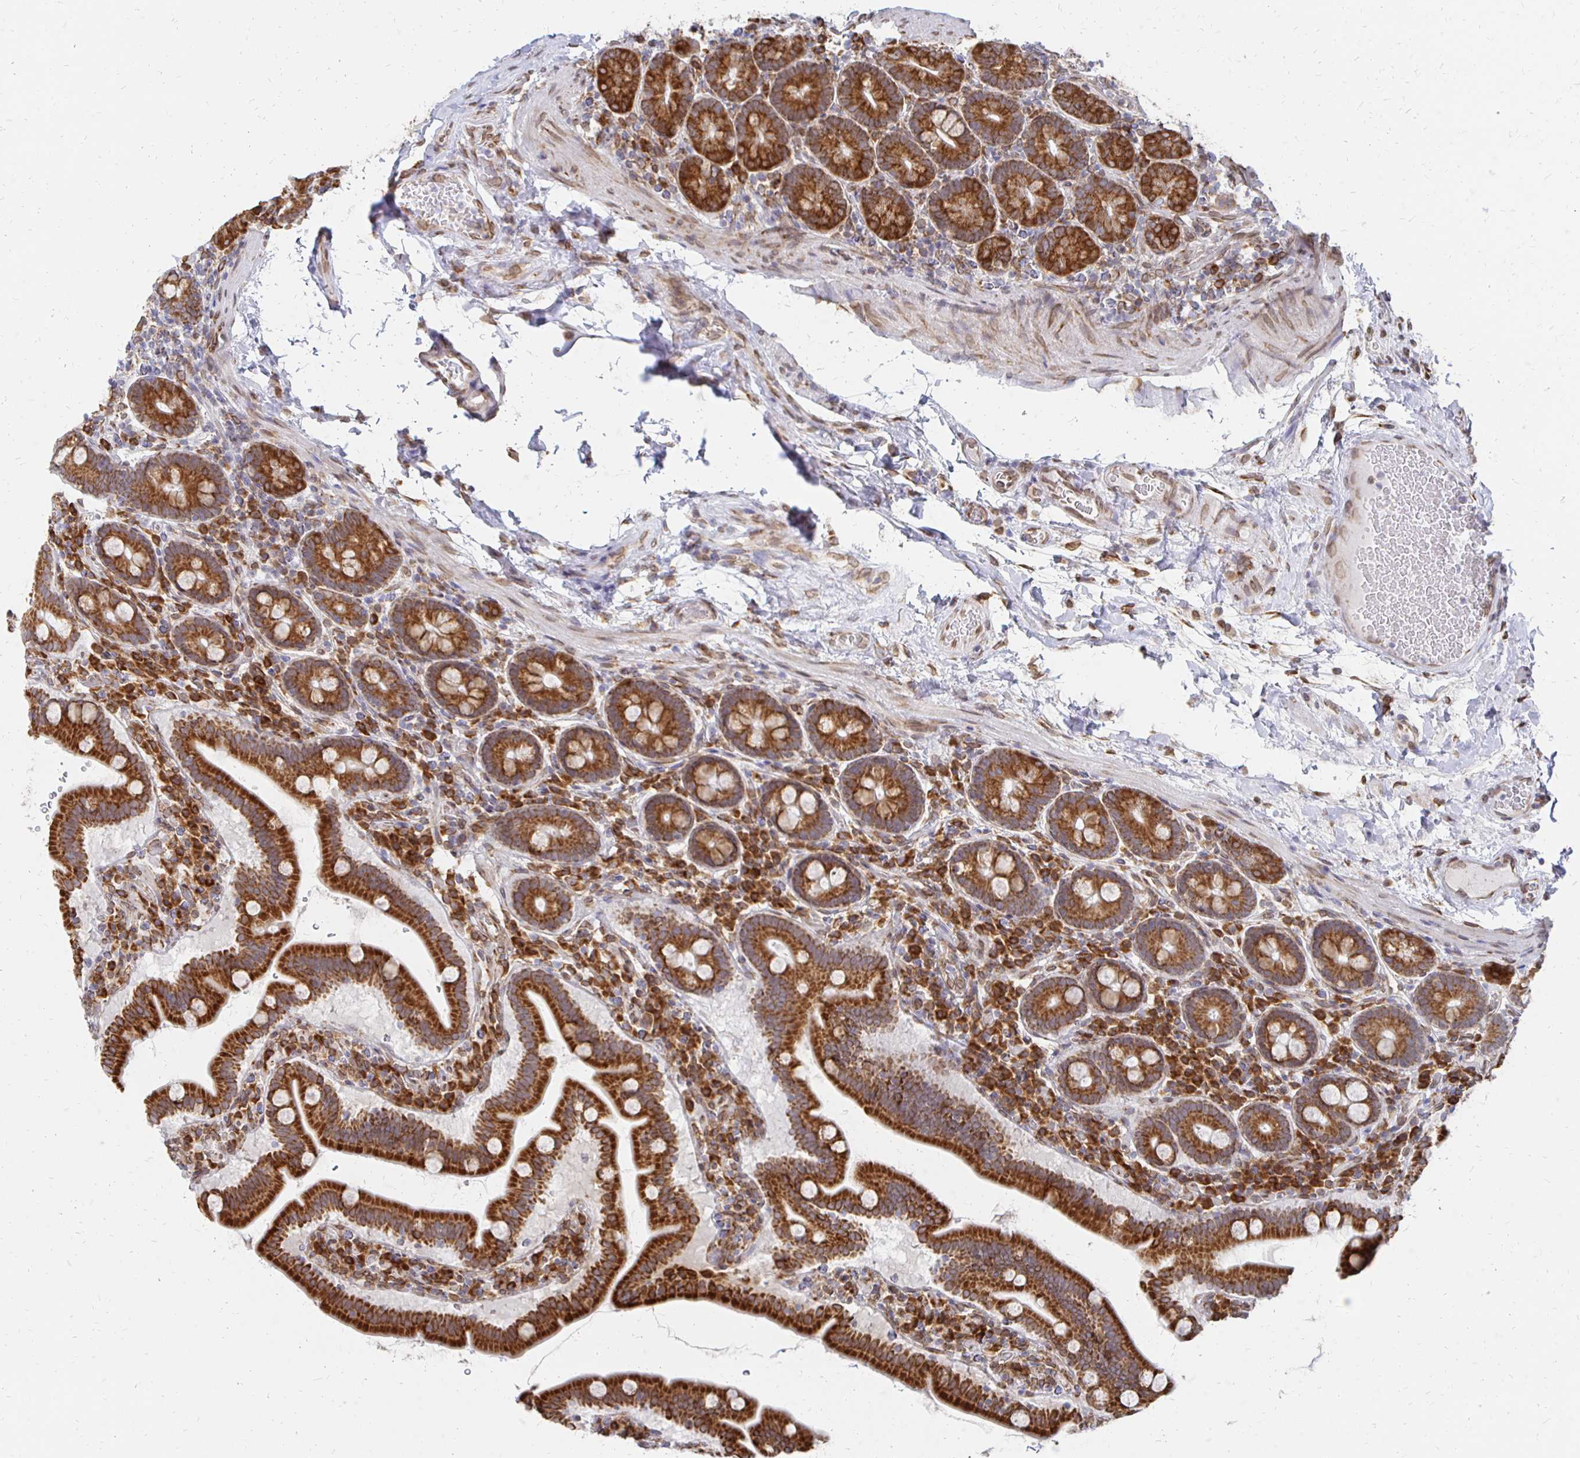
{"staining": {"intensity": "strong", "quantity": ">75%", "location": "cytoplasmic/membranous,nuclear"}, "tissue": "small intestine", "cell_type": "Glandular cells", "image_type": "normal", "snomed": [{"axis": "morphology", "description": "Normal tissue, NOS"}, {"axis": "topography", "description": "Small intestine"}], "caption": "The histopathology image demonstrates staining of normal small intestine, revealing strong cytoplasmic/membranous,nuclear protein positivity (brown color) within glandular cells.", "gene": "PELI3", "patient": {"sex": "male", "age": 26}}